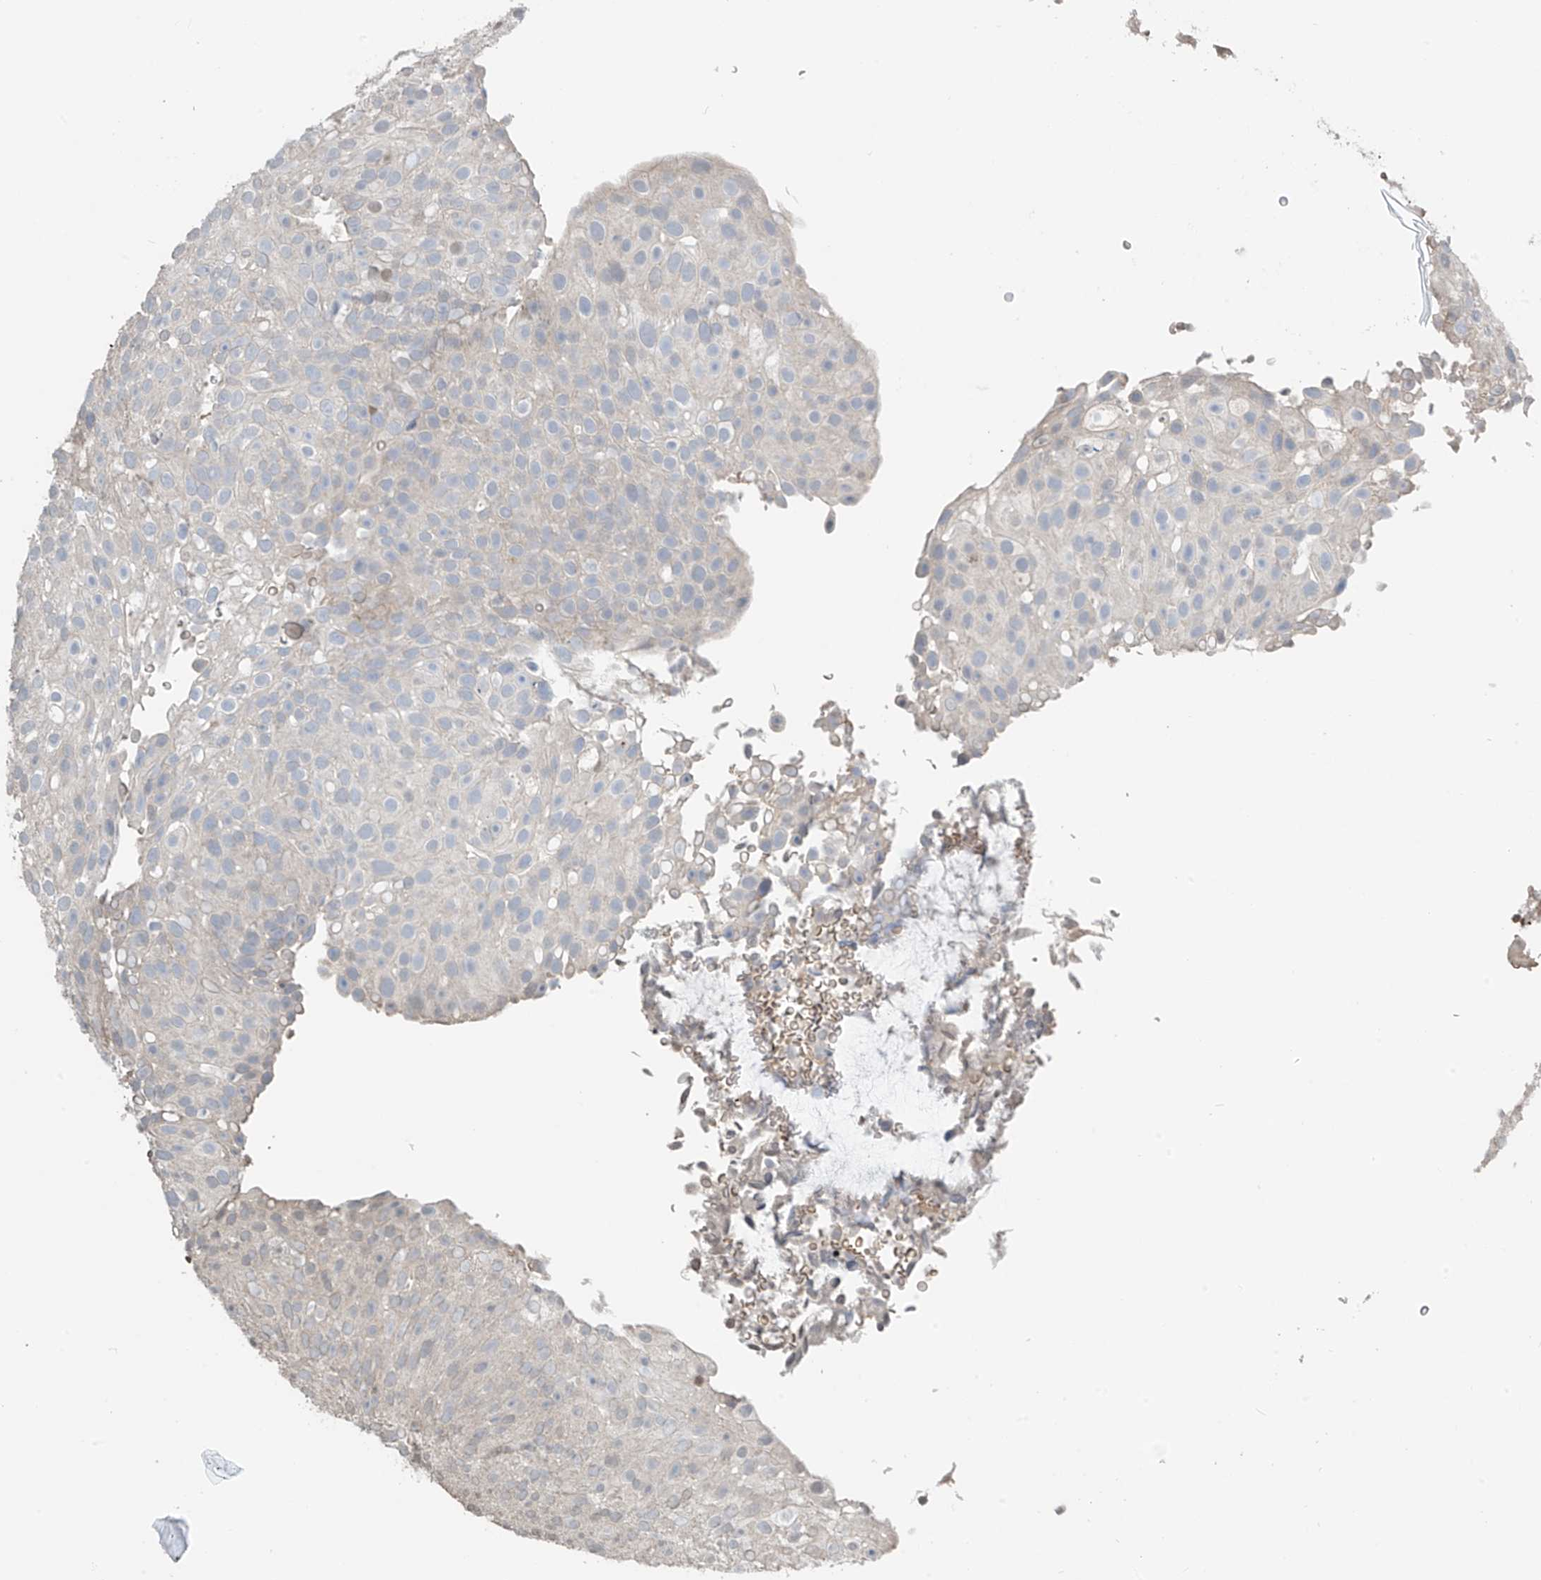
{"staining": {"intensity": "negative", "quantity": "none", "location": "none"}, "tissue": "urothelial cancer", "cell_type": "Tumor cells", "image_type": "cancer", "snomed": [{"axis": "morphology", "description": "Urothelial carcinoma, Low grade"}, {"axis": "topography", "description": "Urinary bladder"}], "caption": "High magnification brightfield microscopy of urothelial carcinoma (low-grade) stained with DAB (3,3'-diaminobenzidine) (brown) and counterstained with hematoxylin (blue): tumor cells show no significant staining.", "gene": "HOXA11", "patient": {"sex": "male", "age": 78}}